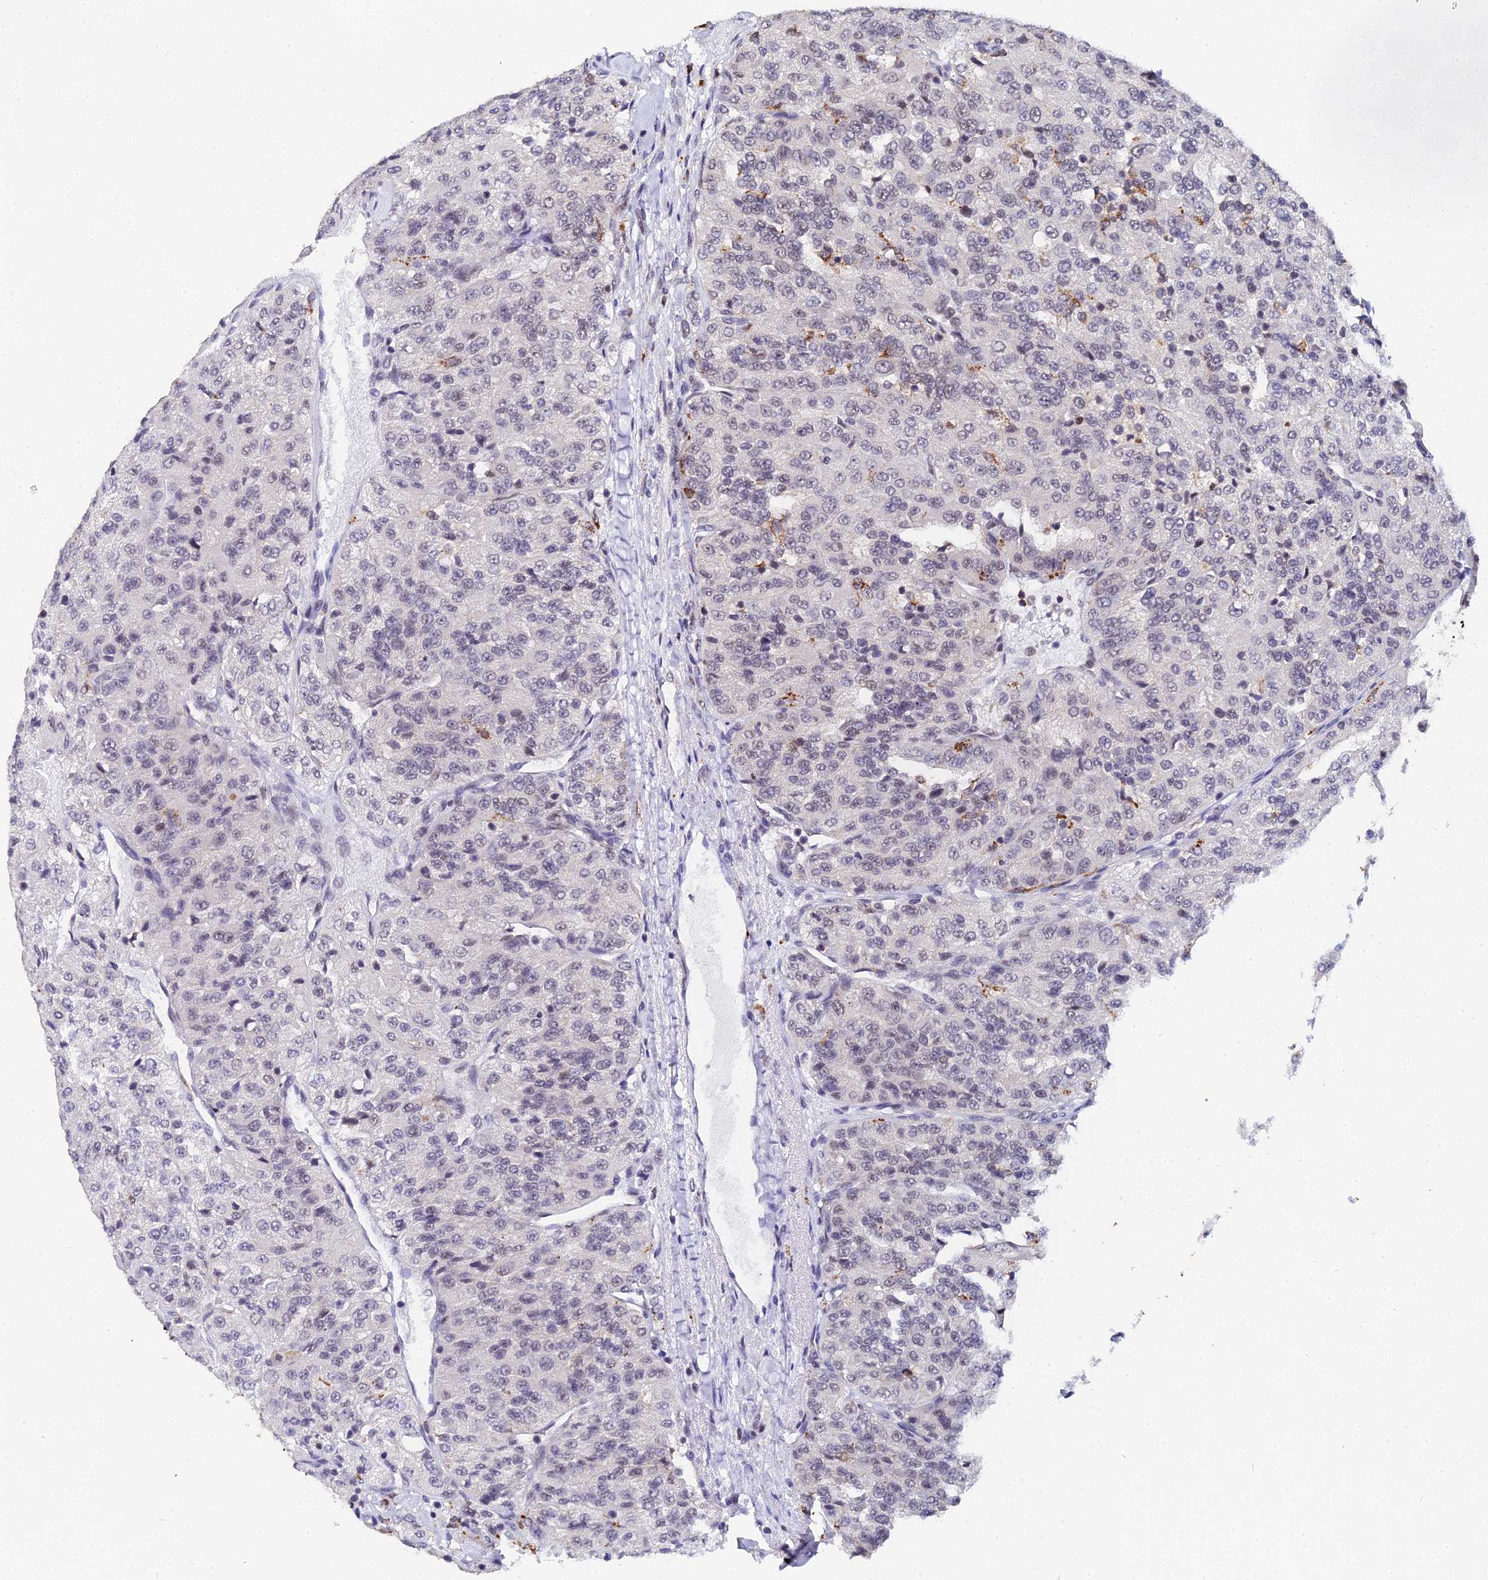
{"staining": {"intensity": "negative", "quantity": "none", "location": "none"}, "tissue": "renal cancer", "cell_type": "Tumor cells", "image_type": "cancer", "snomed": [{"axis": "morphology", "description": "Adenocarcinoma, NOS"}, {"axis": "topography", "description": "Kidney"}], "caption": "Immunohistochemistry image of neoplastic tissue: renal cancer (adenocarcinoma) stained with DAB (3,3'-diaminobenzidine) demonstrates no significant protein staining in tumor cells.", "gene": "MAGOHB", "patient": {"sex": "female", "age": 63}}